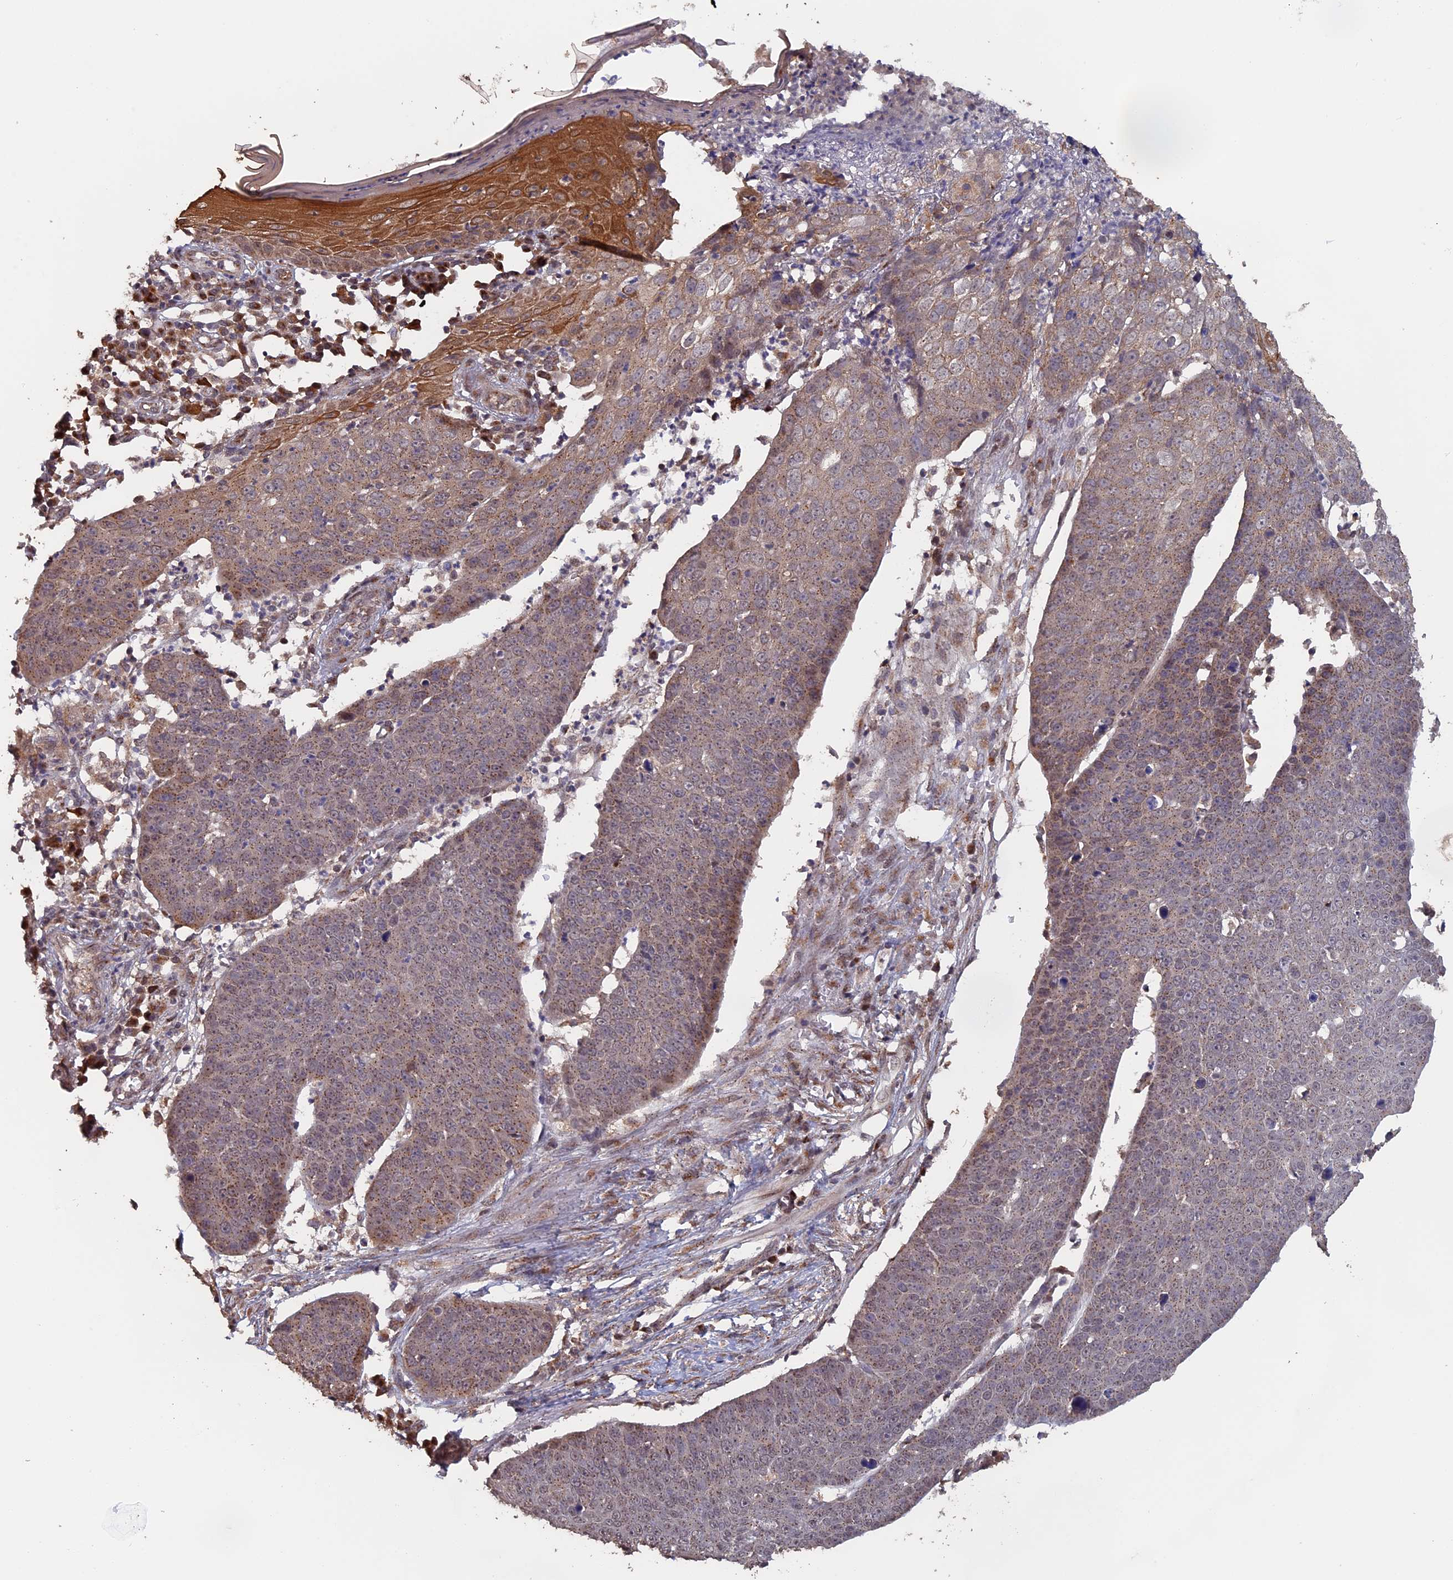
{"staining": {"intensity": "weak", "quantity": ">75%", "location": "cytoplasmic/membranous"}, "tissue": "skin cancer", "cell_type": "Tumor cells", "image_type": "cancer", "snomed": [{"axis": "morphology", "description": "Squamous cell carcinoma, NOS"}, {"axis": "topography", "description": "Skin"}], "caption": "Human skin squamous cell carcinoma stained with a protein marker shows weak staining in tumor cells.", "gene": "PIGQ", "patient": {"sex": "male", "age": 71}}